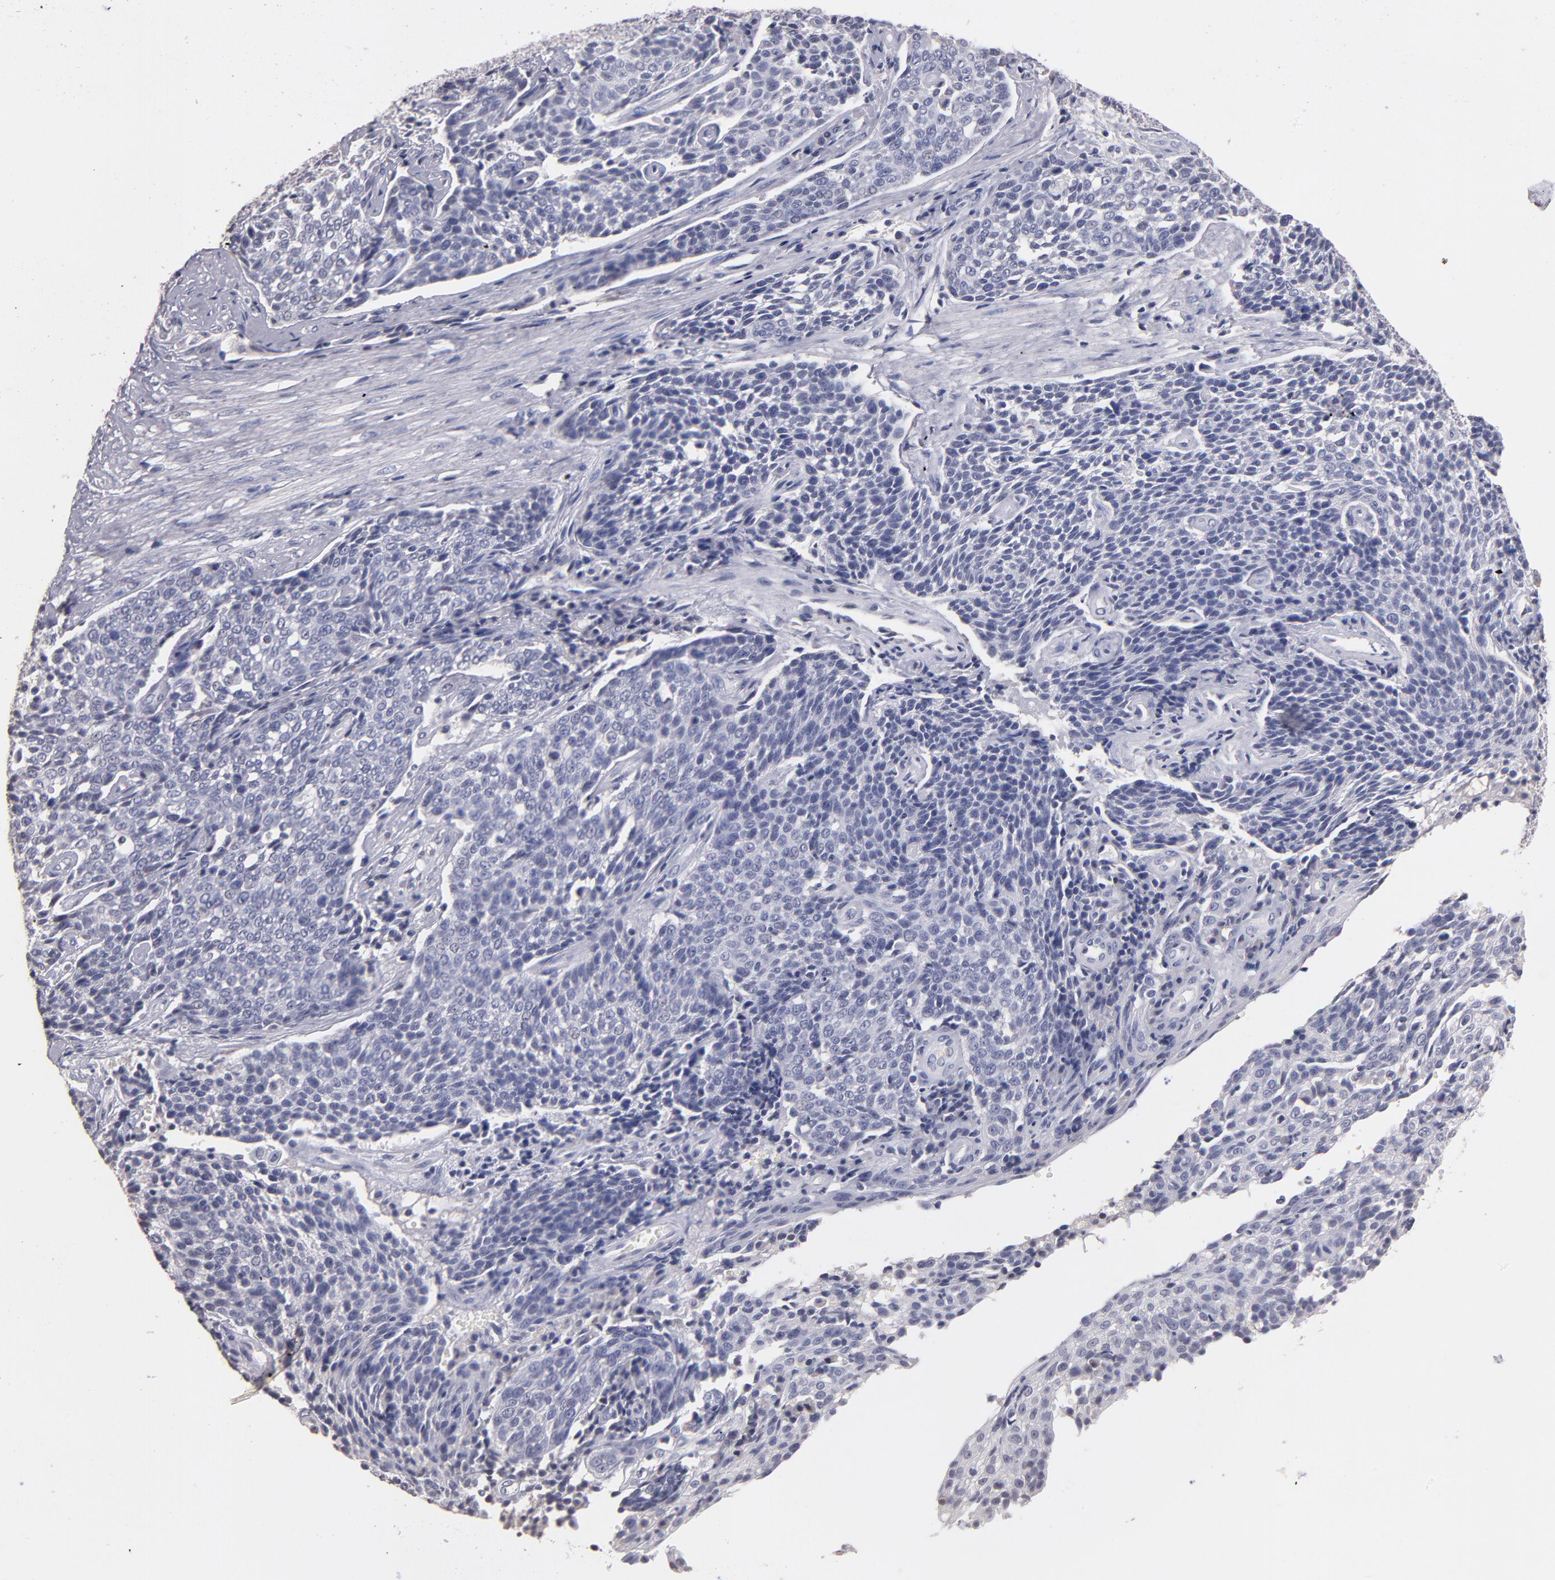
{"staining": {"intensity": "negative", "quantity": "none", "location": "none"}, "tissue": "cervical cancer", "cell_type": "Tumor cells", "image_type": "cancer", "snomed": [{"axis": "morphology", "description": "Squamous cell carcinoma, NOS"}, {"axis": "topography", "description": "Cervix"}], "caption": "High power microscopy micrograph of an immunohistochemistry micrograph of cervical cancer (squamous cell carcinoma), revealing no significant positivity in tumor cells.", "gene": "SOX10", "patient": {"sex": "female", "age": 34}}